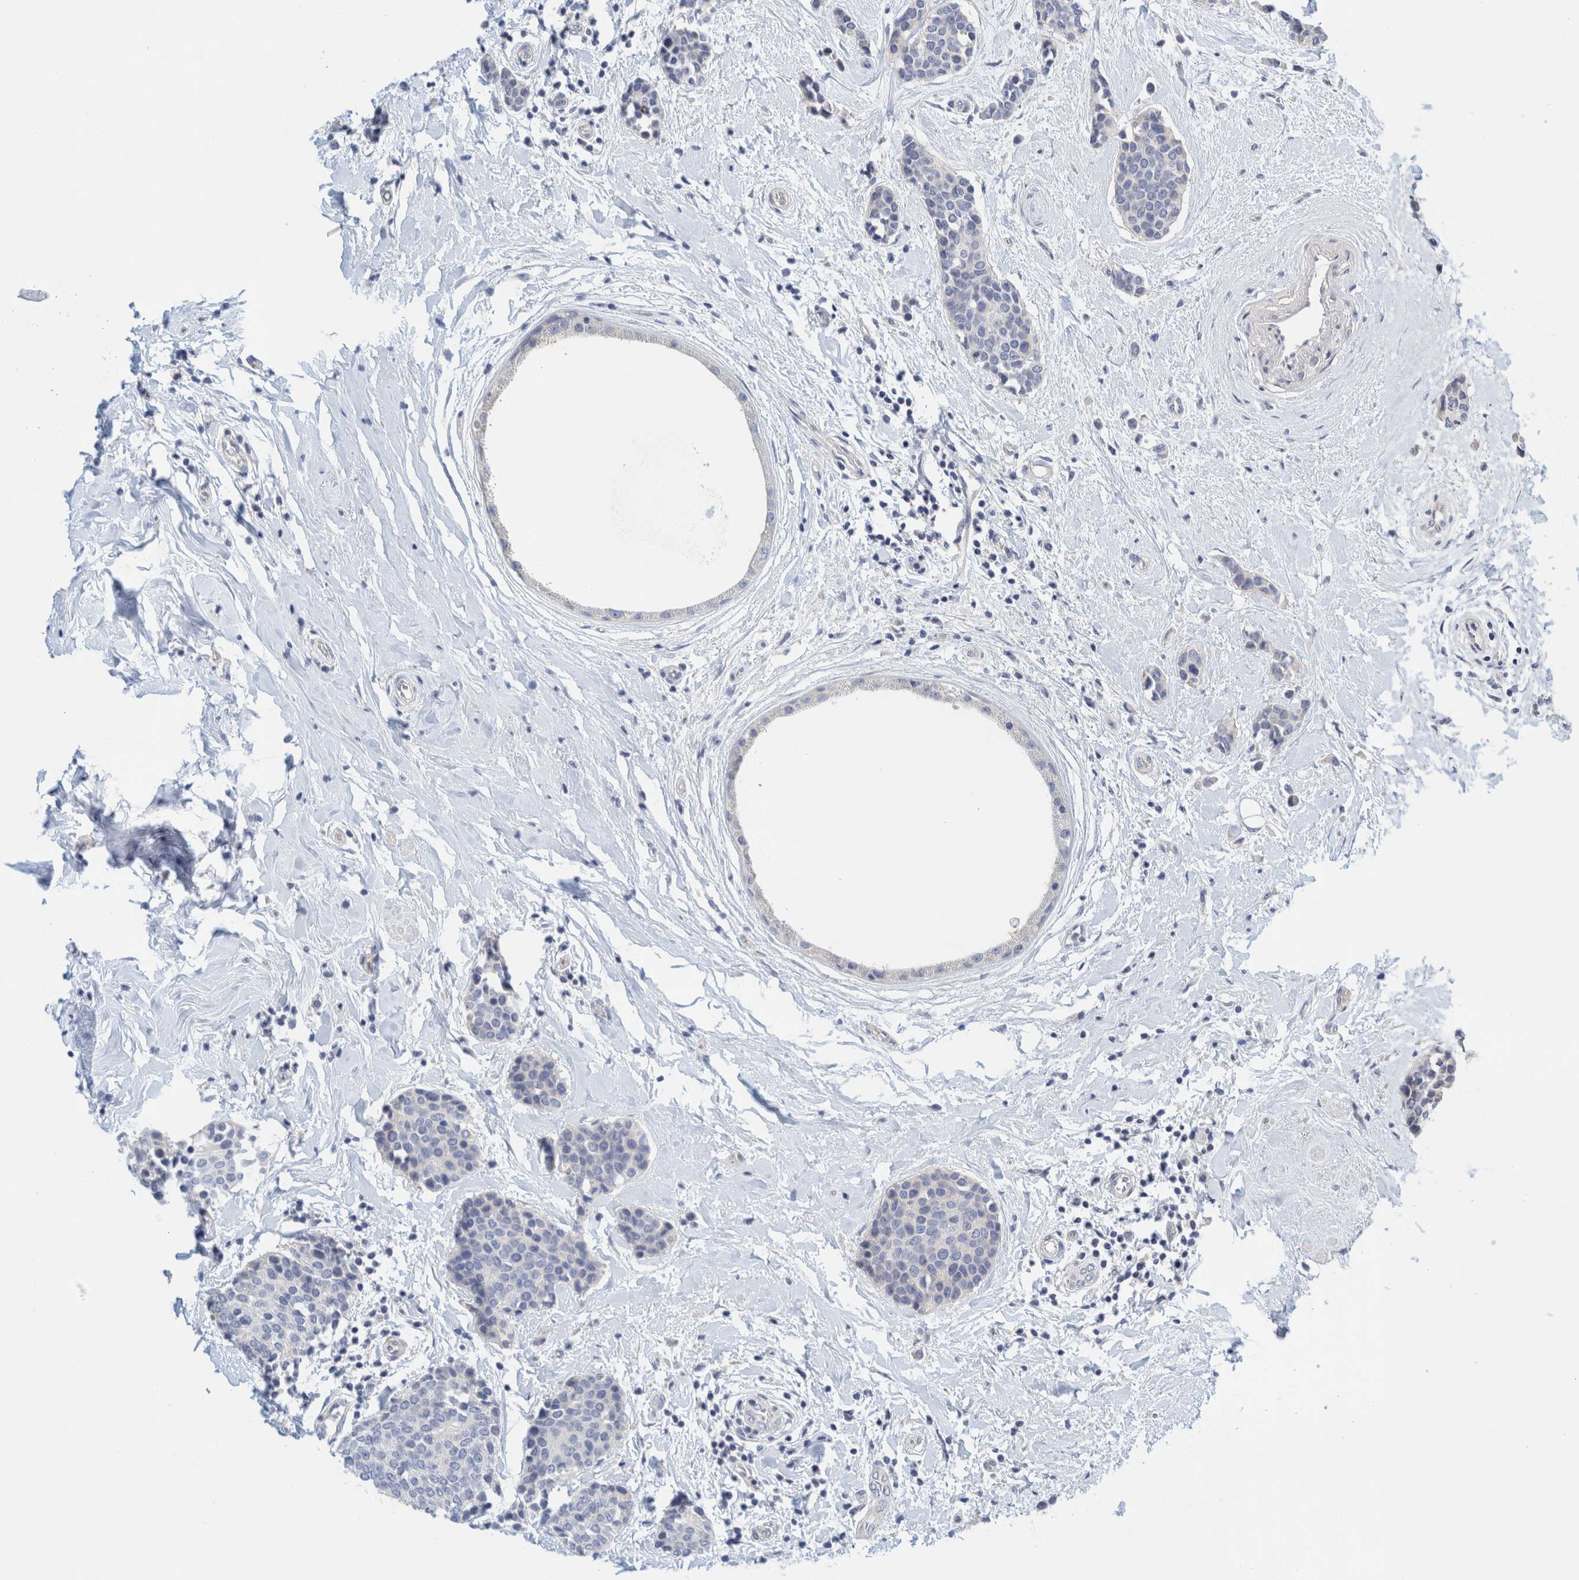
{"staining": {"intensity": "negative", "quantity": "none", "location": "none"}, "tissue": "breast cancer", "cell_type": "Tumor cells", "image_type": "cancer", "snomed": [{"axis": "morphology", "description": "Duct carcinoma"}, {"axis": "topography", "description": "Breast"}], "caption": "Immunohistochemistry image of neoplastic tissue: human invasive ductal carcinoma (breast) stained with DAB (3,3'-diaminobenzidine) shows no significant protein expression in tumor cells.", "gene": "ZNF324B", "patient": {"sex": "female", "age": 55}}